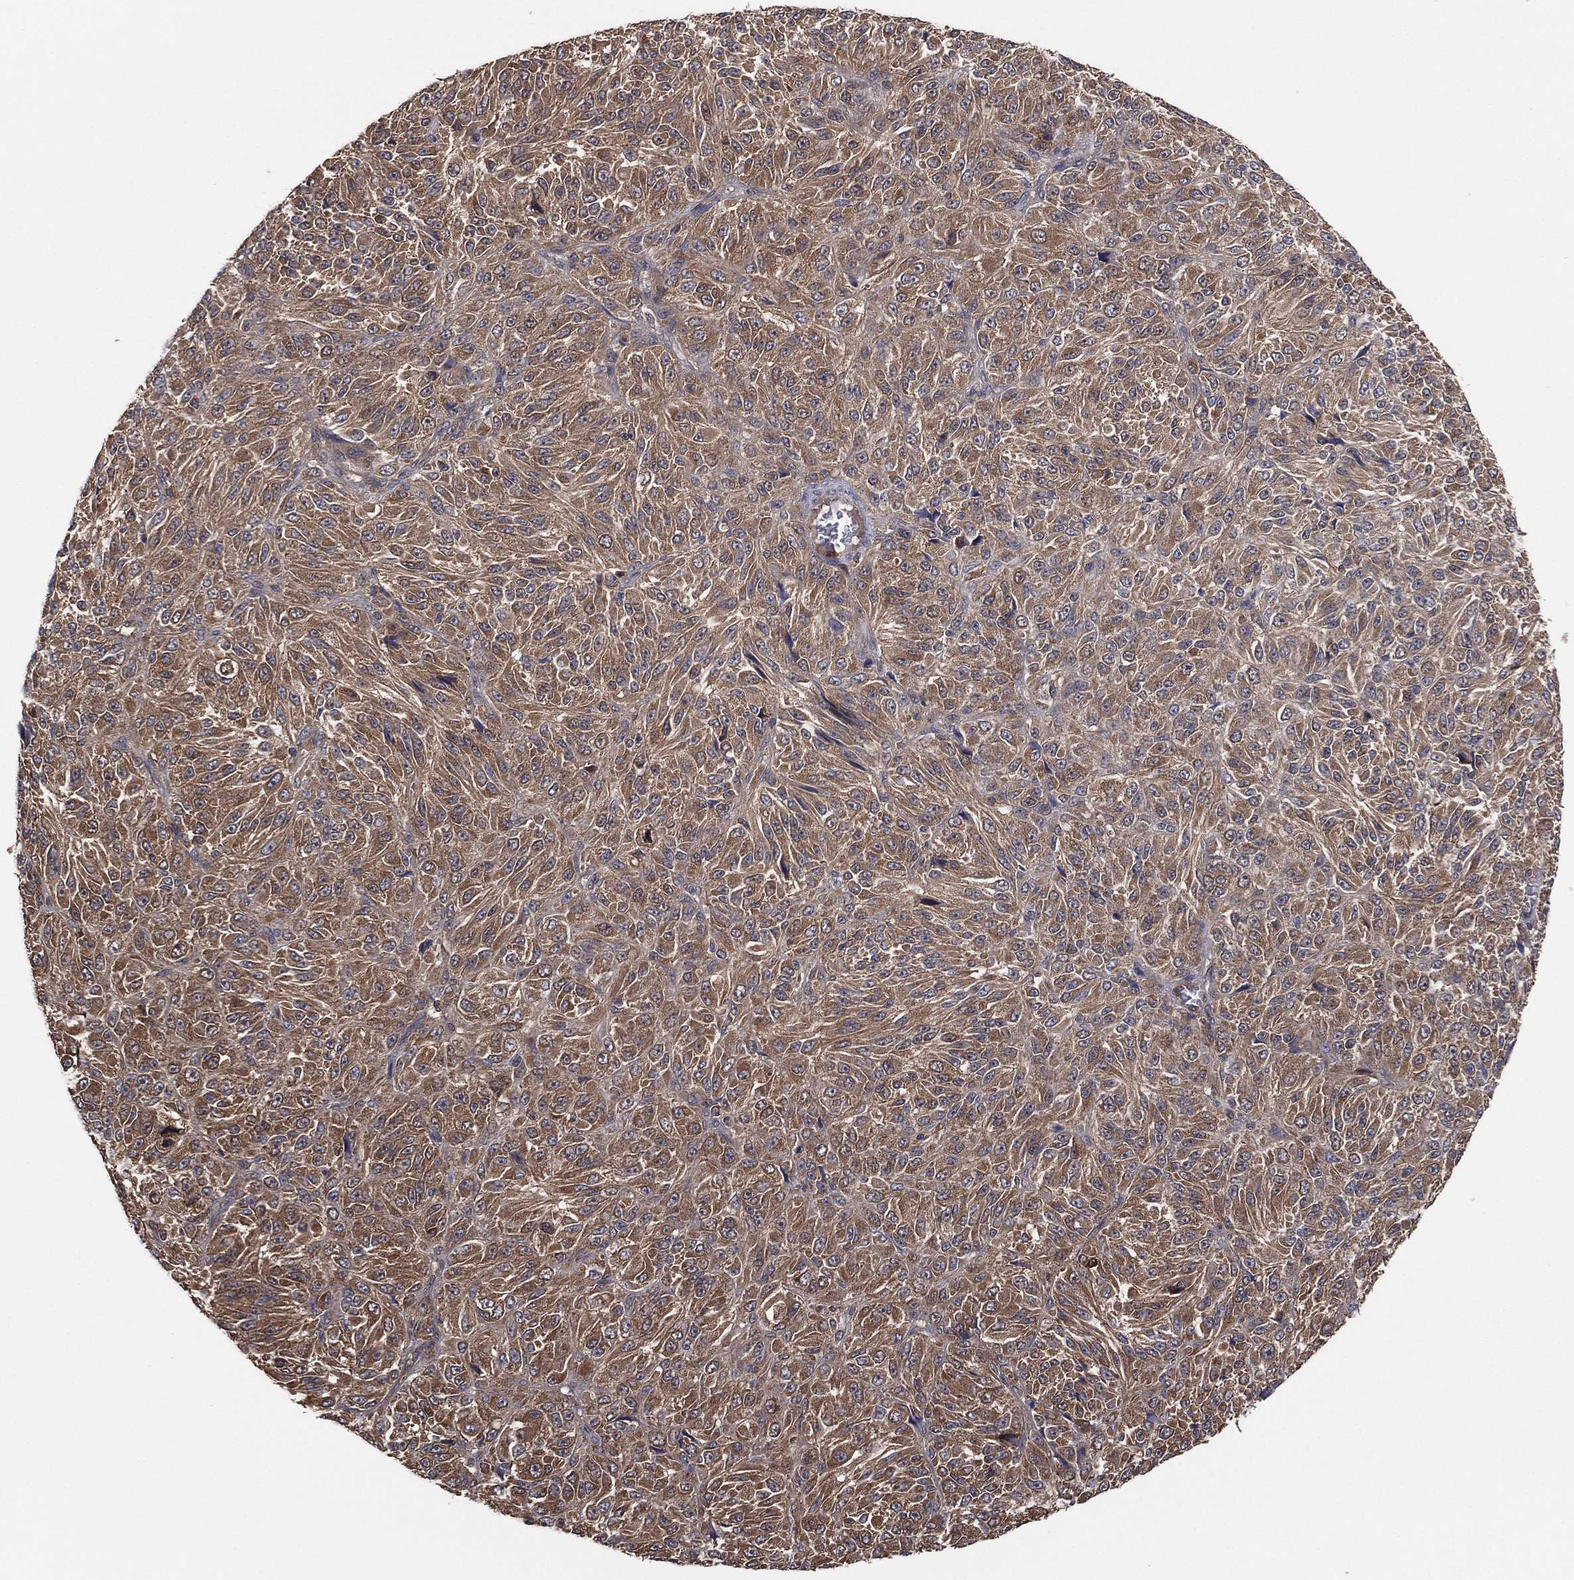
{"staining": {"intensity": "moderate", "quantity": "25%-75%", "location": "cytoplasmic/membranous"}, "tissue": "melanoma", "cell_type": "Tumor cells", "image_type": "cancer", "snomed": [{"axis": "morphology", "description": "Malignant melanoma, Metastatic site"}, {"axis": "topography", "description": "Brain"}], "caption": "IHC histopathology image of neoplastic tissue: human melanoma stained using immunohistochemistry shows medium levels of moderate protein expression localized specifically in the cytoplasmic/membranous of tumor cells, appearing as a cytoplasmic/membranous brown color.", "gene": "PSMG4", "patient": {"sex": "female", "age": 56}}